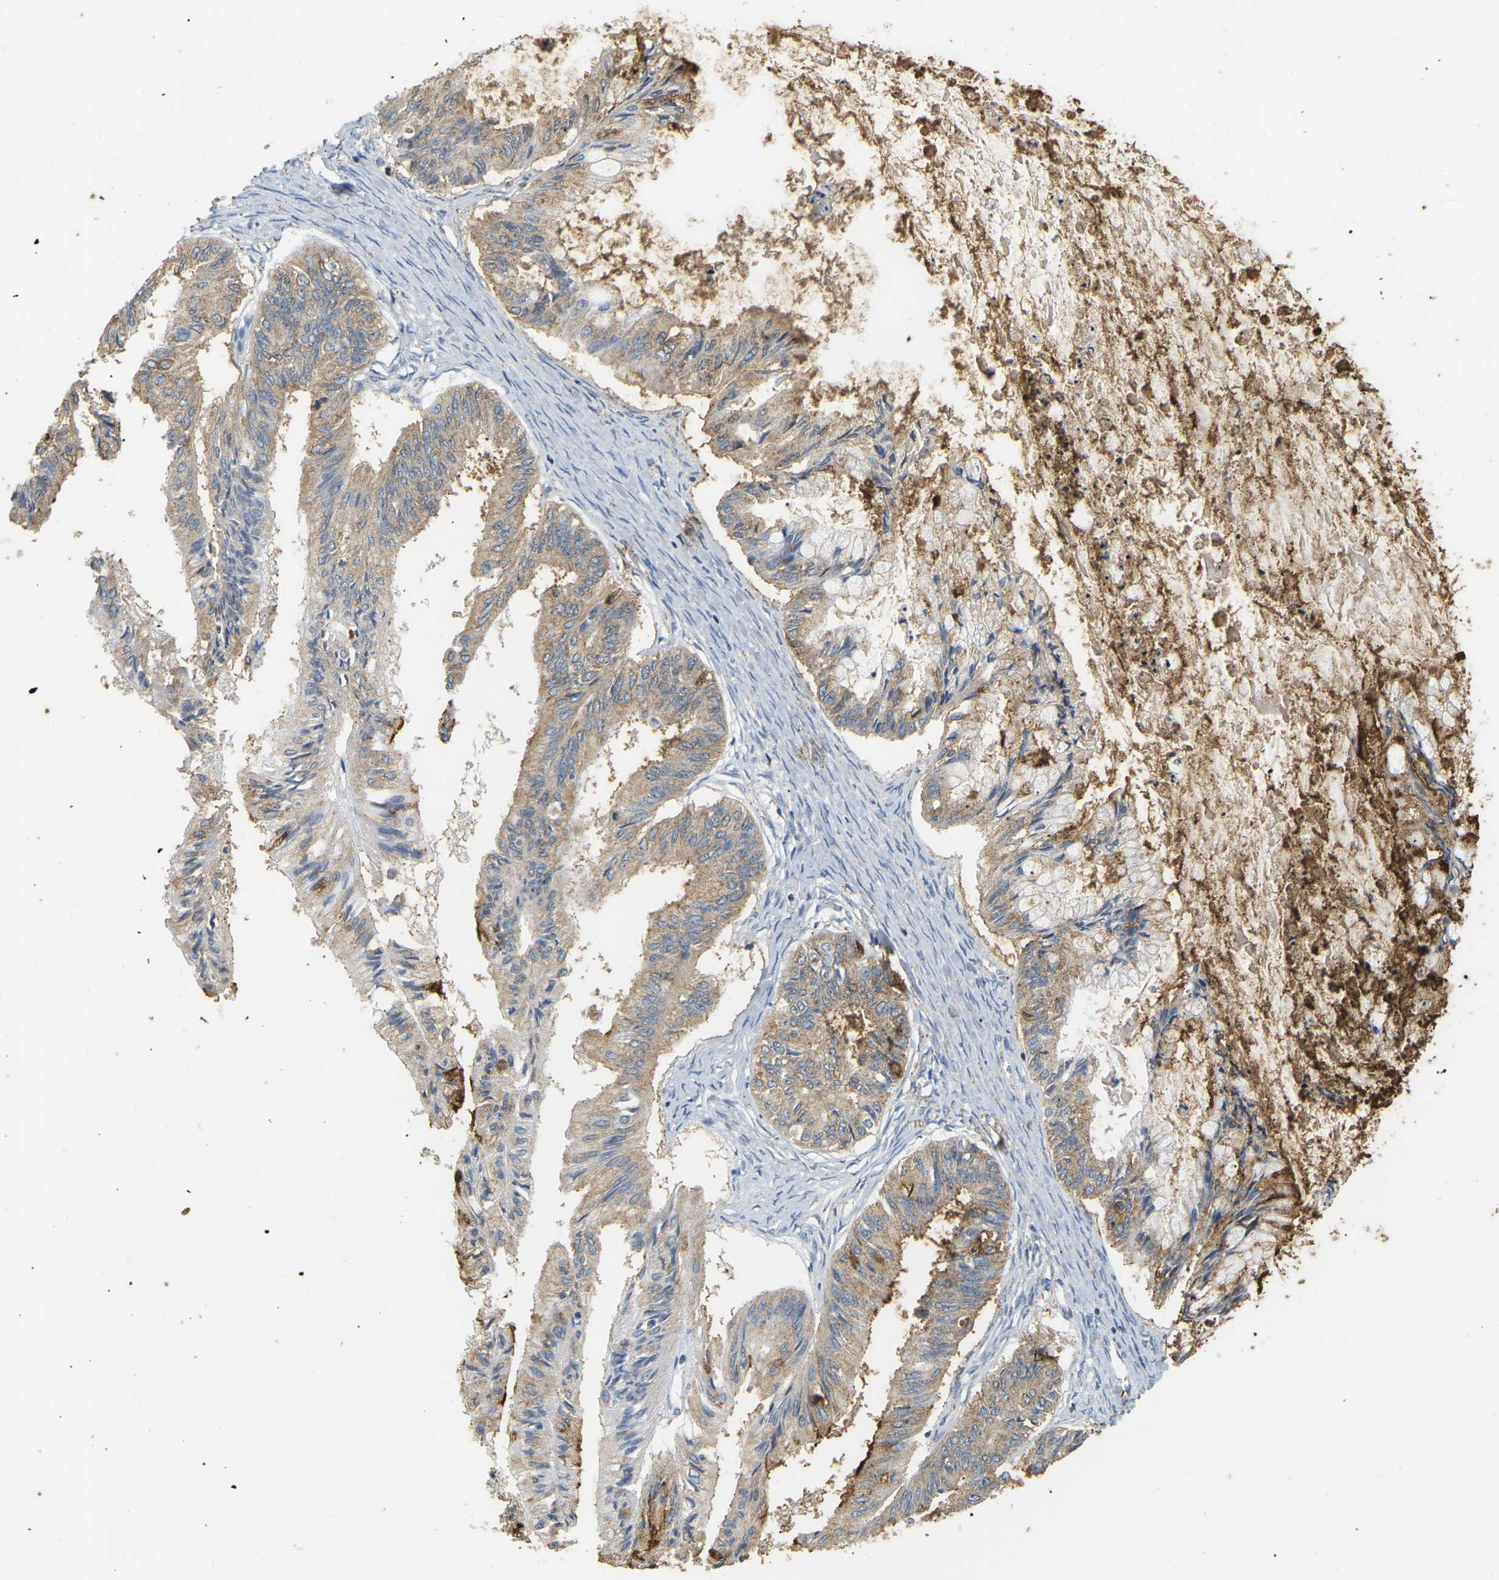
{"staining": {"intensity": "weak", "quantity": ">75%", "location": "cytoplasmic/membranous"}, "tissue": "ovarian cancer", "cell_type": "Tumor cells", "image_type": "cancer", "snomed": [{"axis": "morphology", "description": "Cystadenocarcinoma, mucinous, NOS"}, {"axis": "topography", "description": "Ovary"}], "caption": "Tumor cells show weak cytoplasmic/membranous expression in approximately >75% of cells in ovarian cancer (mucinous cystadenocarcinoma). The protein of interest is shown in brown color, while the nuclei are stained blue.", "gene": "ADM", "patient": {"sex": "female", "age": 57}}